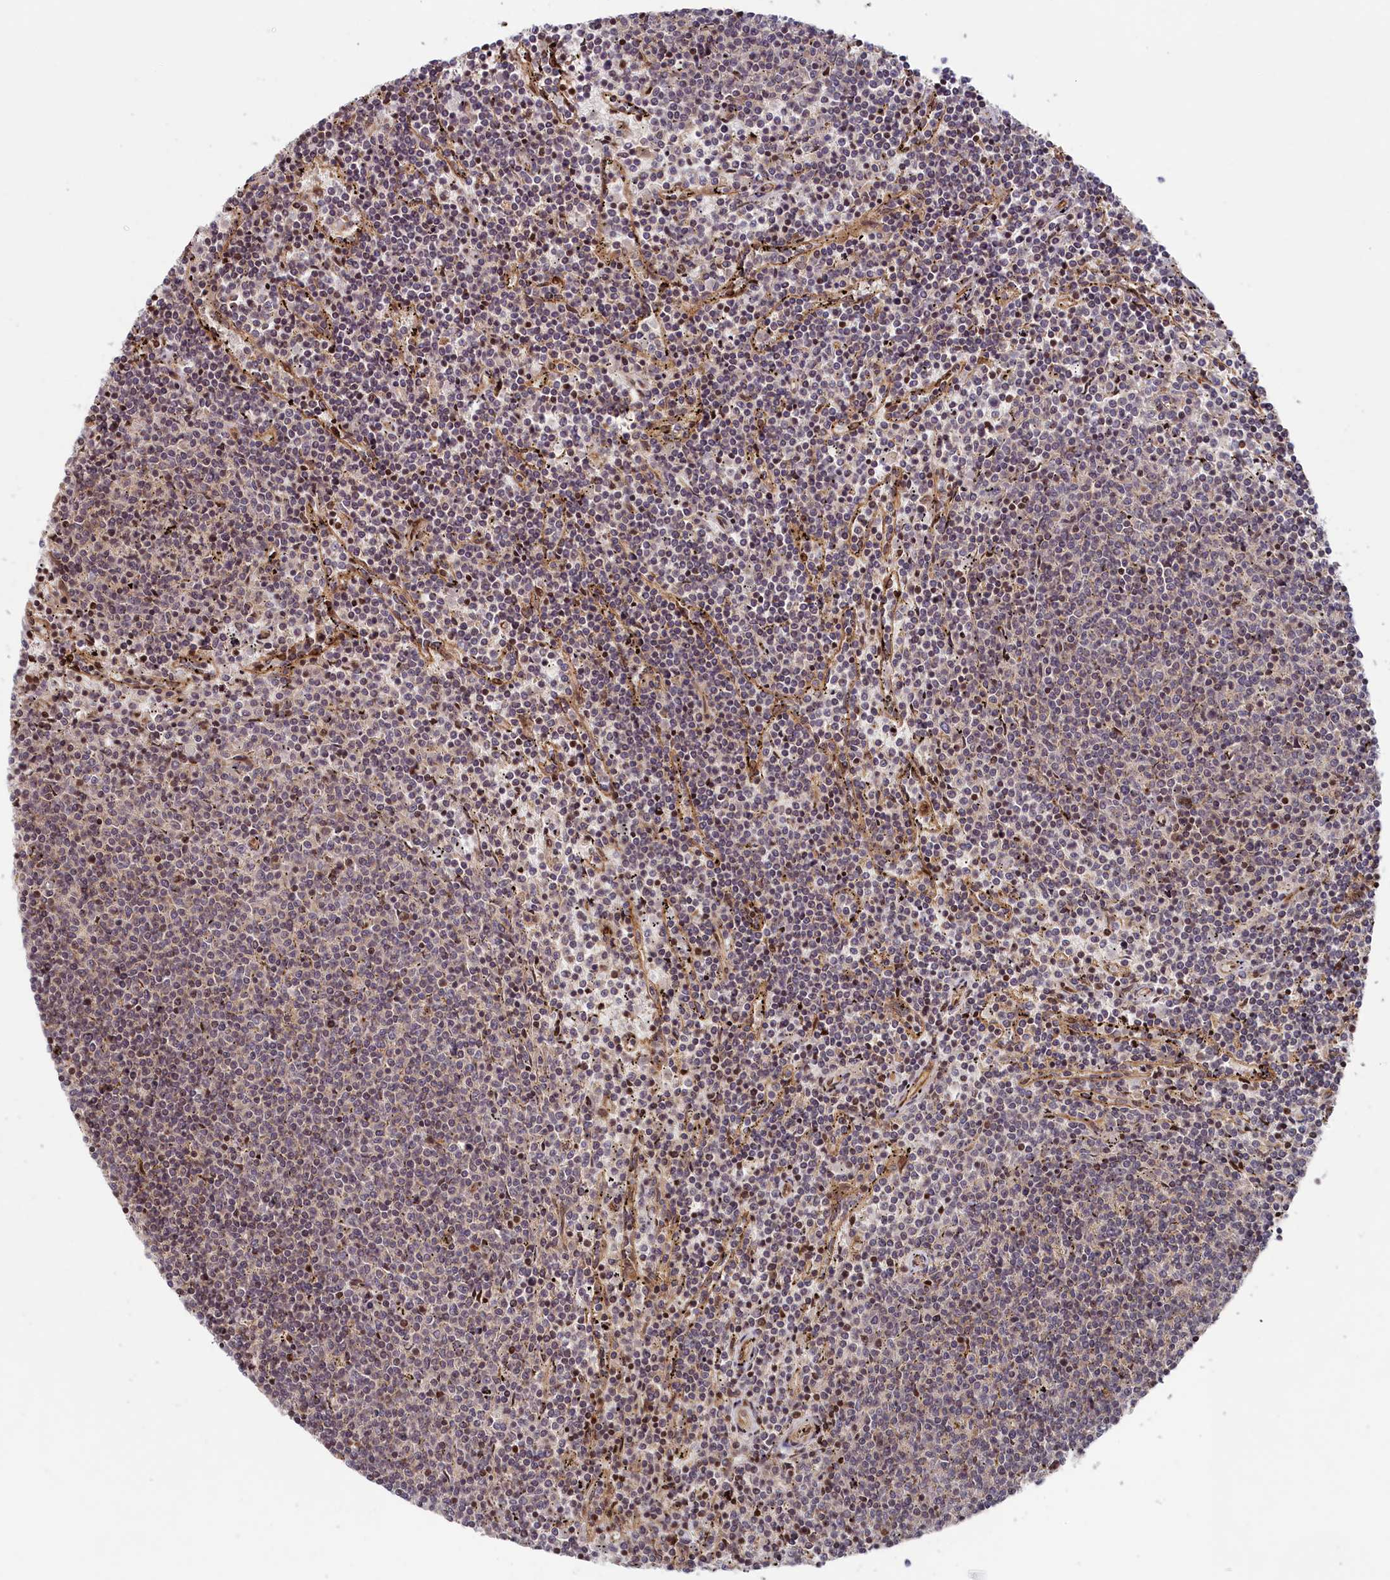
{"staining": {"intensity": "negative", "quantity": "none", "location": "none"}, "tissue": "lymphoma", "cell_type": "Tumor cells", "image_type": "cancer", "snomed": [{"axis": "morphology", "description": "Malignant lymphoma, non-Hodgkin's type, Low grade"}, {"axis": "topography", "description": "Spleen"}], "caption": "An image of low-grade malignant lymphoma, non-Hodgkin's type stained for a protein demonstrates no brown staining in tumor cells.", "gene": "CEP44", "patient": {"sex": "female", "age": 50}}